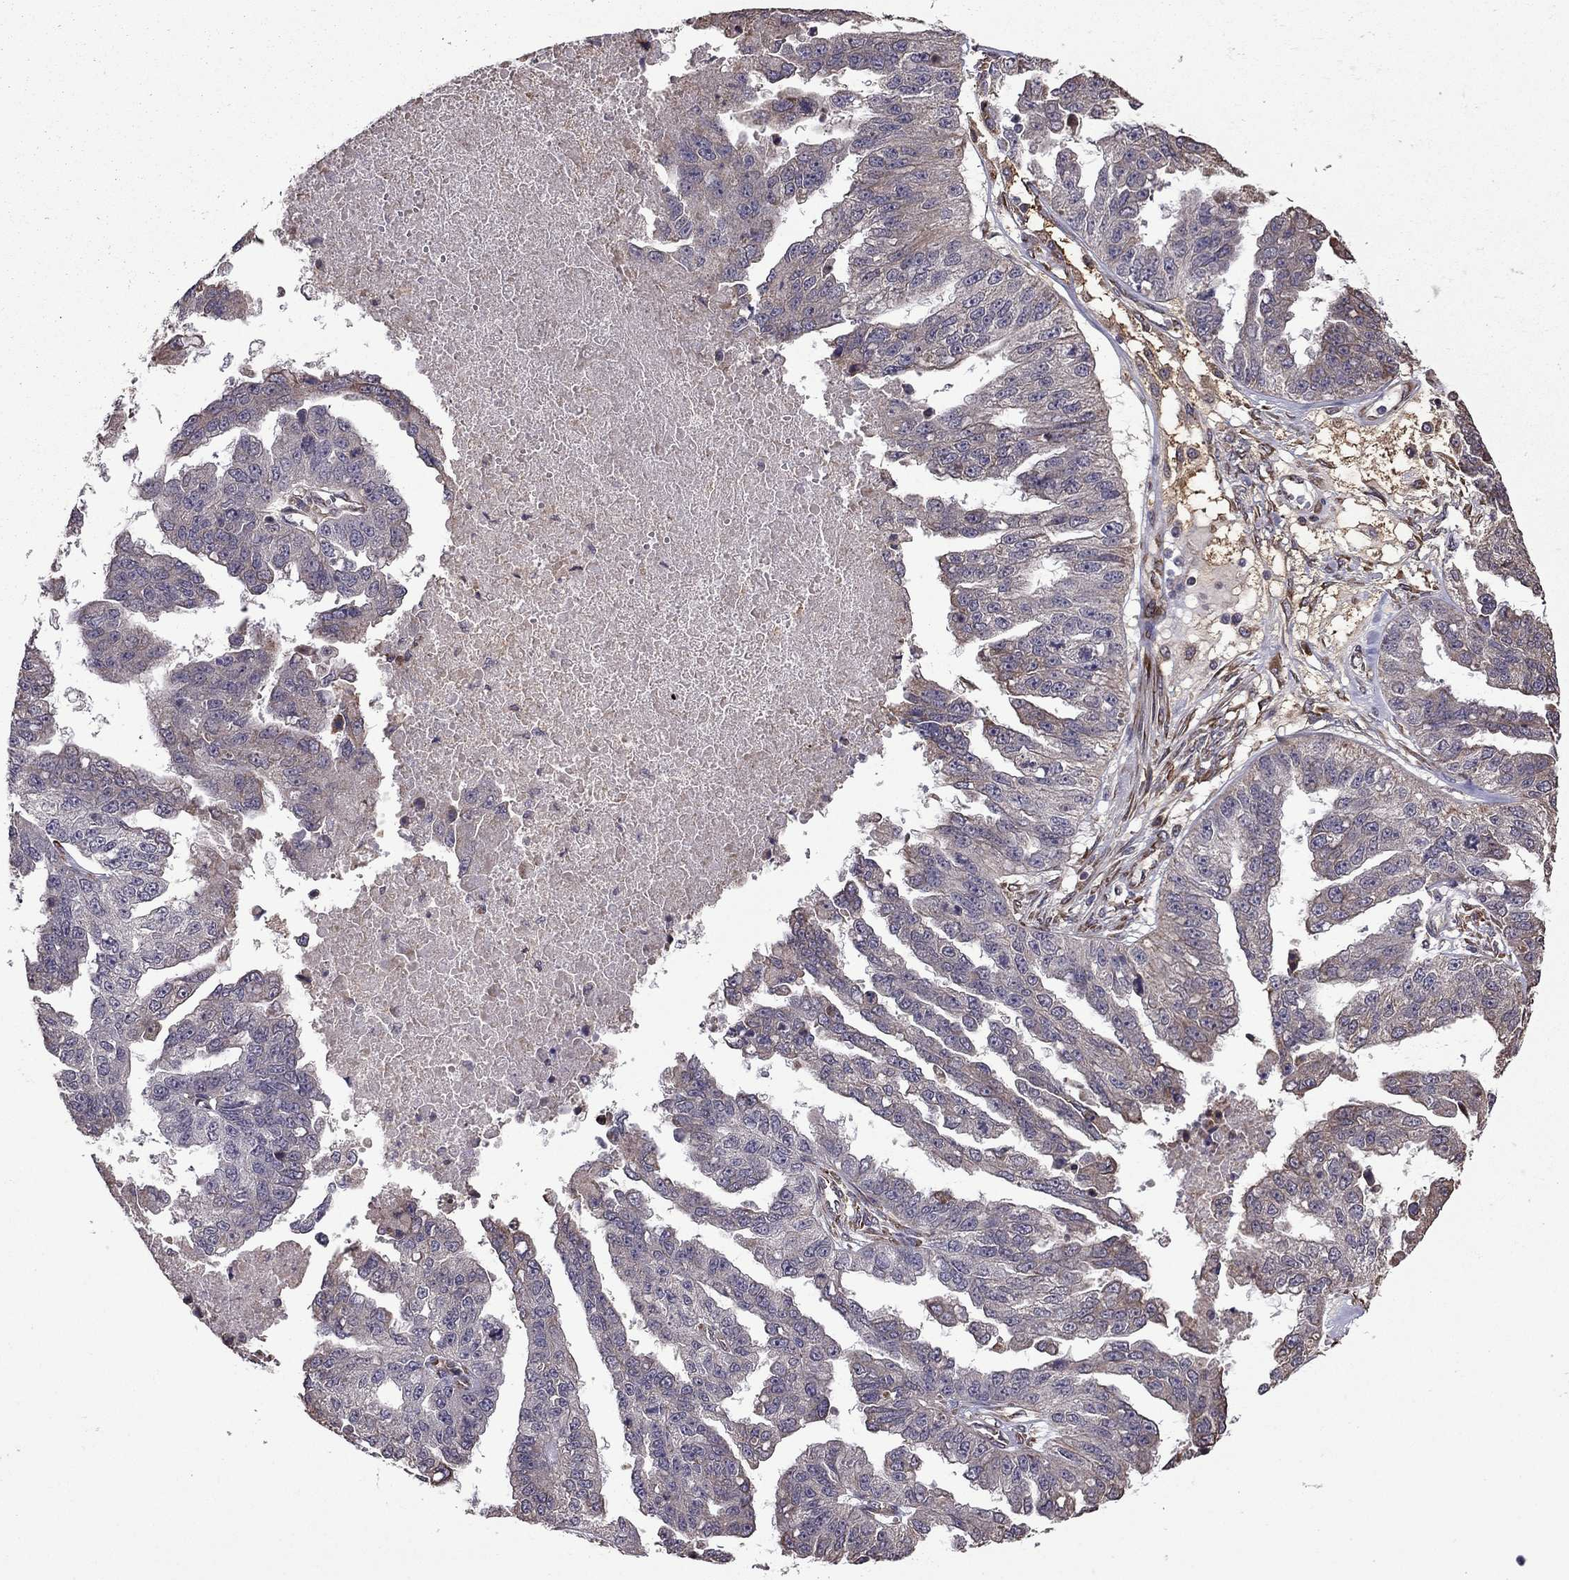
{"staining": {"intensity": "weak", "quantity": "<25%", "location": "cytoplasmic/membranous"}, "tissue": "ovarian cancer", "cell_type": "Tumor cells", "image_type": "cancer", "snomed": [{"axis": "morphology", "description": "Cystadenocarcinoma, serous, NOS"}, {"axis": "topography", "description": "Ovary"}], "caption": "High magnification brightfield microscopy of serous cystadenocarcinoma (ovarian) stained with DAB (brown) and counterstained with hematoxylin (blue): tumor cells show no significant expression.", "gene": "IKBIP", "patient": {"sex": "female", "age": 58}}